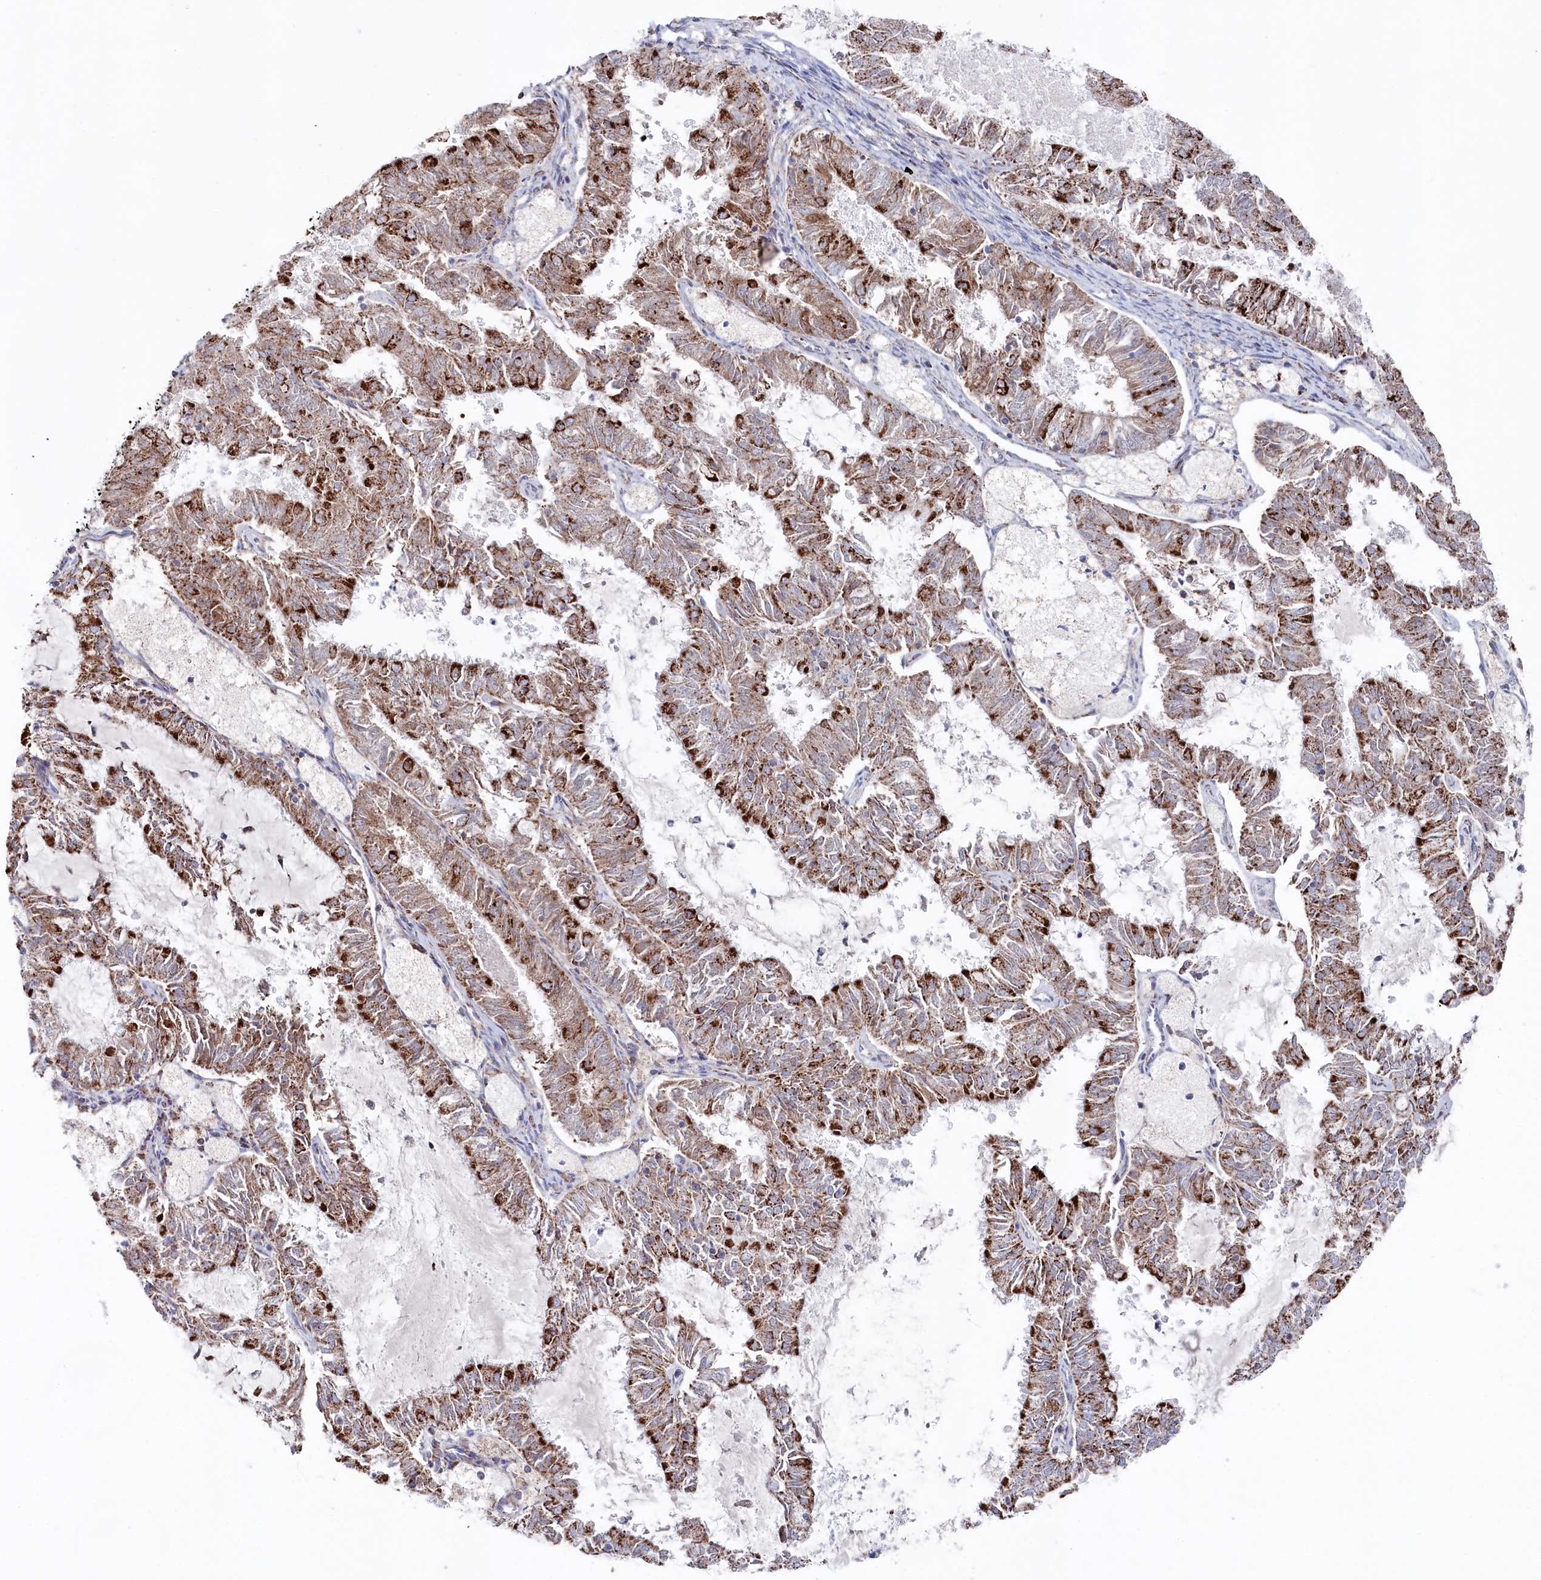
{"staining": {"intensity": "moderate", "quantity": ">75%", "location": "cytoplasmic/membranous"}, "tissue": "endometrial cancer", "cell_type": "Tumor cells", "image_type": "cancer", "snomed": [{"axis": "morphology", "description": "Adenocarcinoma, NOS"}, {"axis": "topography", "description": "Endometrium"}], "caption": "Immunohistochemistry (IHC) photomicrograph of neoplastic tissue: endometrial cancer (adenocarcinoma) stained using immunohistochemistry displays medium levels of moderate protein expression localized specifically in the cytoplasmic/membranous of tumor cells, appearing as a cytoplasmic/membranous brown color.", "gene": "GLS2", "patient": {"sex": "female", "age": 57}}